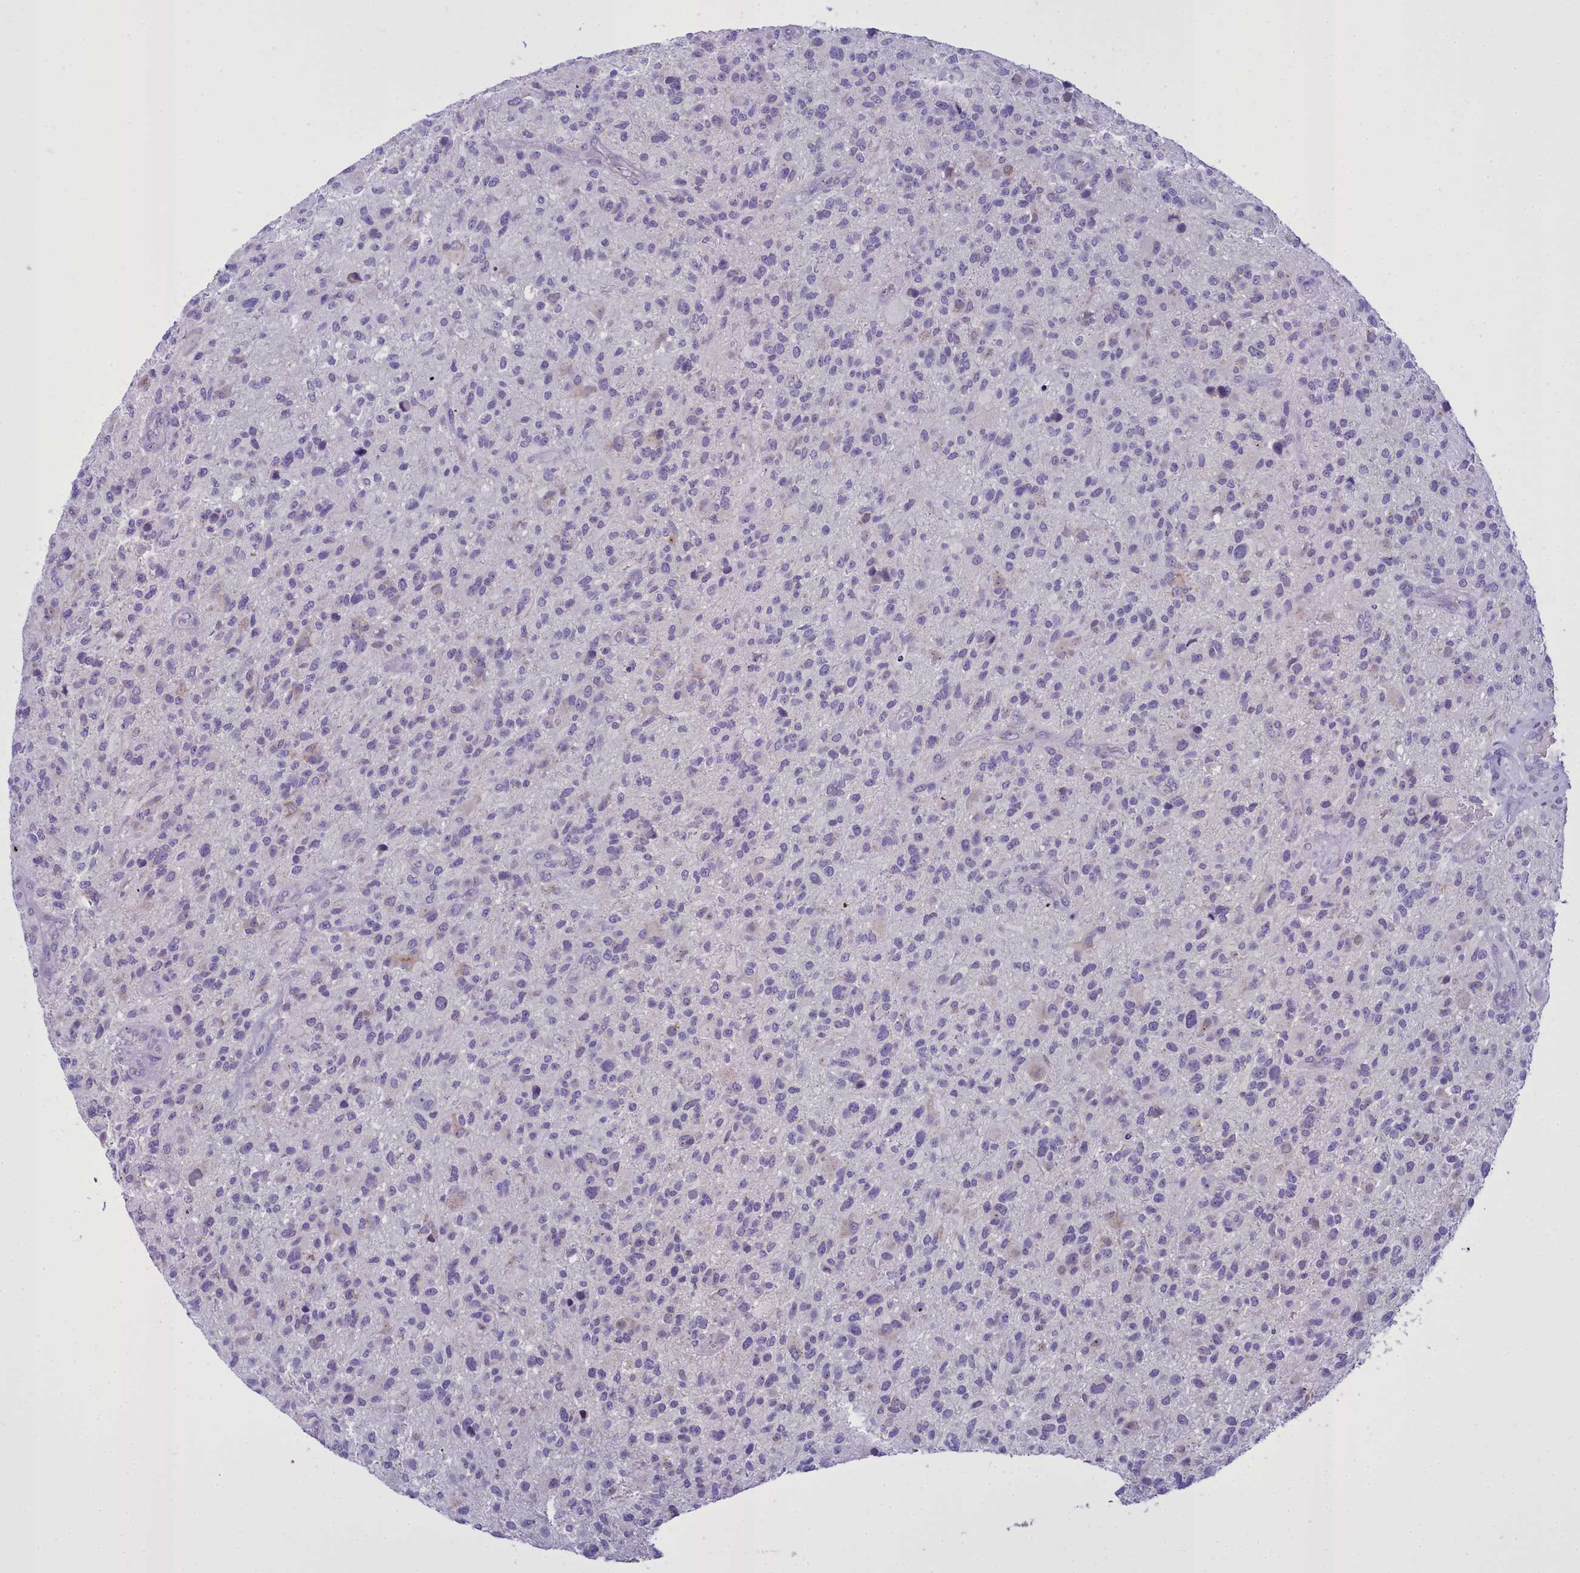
{"staining": {"intensity": "negative", "quantity": "none", "location": "none"}, "tissue": "glioma", "cell_type": "Tumor cells", "image_type": "cancer", "snomed": [{"axis": "morphology", "description": "Glioma, malignant, High grade"}, {"axis": "topography", "description": "Brain"}], "caption": "Tumor cells are negative for brown protein staining in malignant high-grade glioma. (DAB (3,3'-diaminobenzidine) immunohistochemistry (IHC), high magnification).", "gene": "B9D2", "patient": {"sex": "male", "age": 47}}